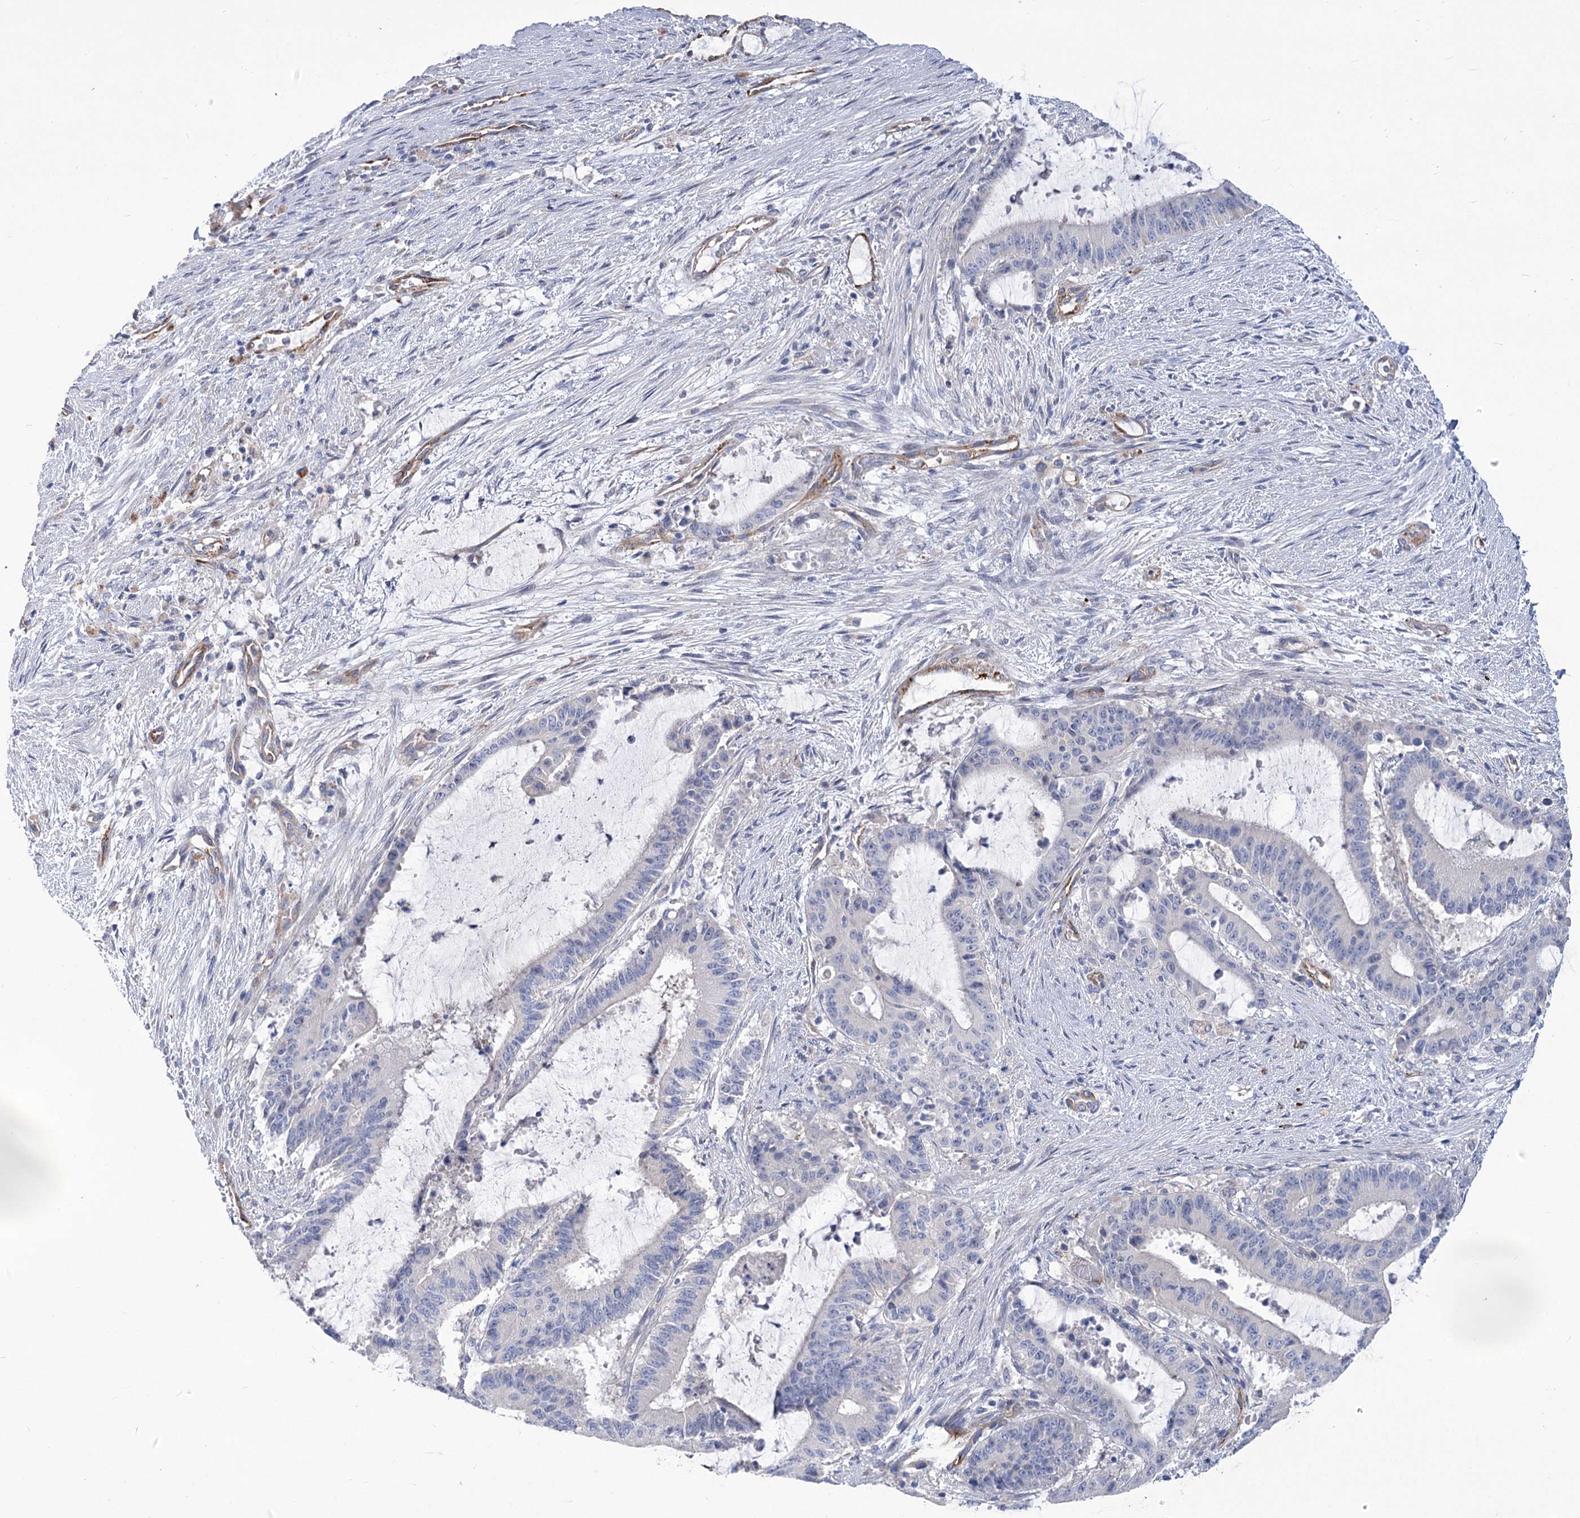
{"staining": {"intensity": "negative", "quantity": "none", "location": "none"}, "tissue": "liver cancer", "cell_type": "Tumor cells", "image_type": "cancer", "snomed": [{"axis": "morphology", "description": "Normal tissue, NOS"}, {"axis": "morphology", "description": "Cholangiocarcinoma"}, {"axis": "topography", "description": "Liver"}, {"axis": "topography", "description": "Peripheral nerve tissue"}], "caption": "An immunohistochemistry histopathology image of liver cancer (cholangiocarcinoma) is shown. There is no staining in tumor cells of liver cancer (cholangiocarcinoma).", "gene": "ANGPTL3", "patient": {"sex": "female", "age": 73}}